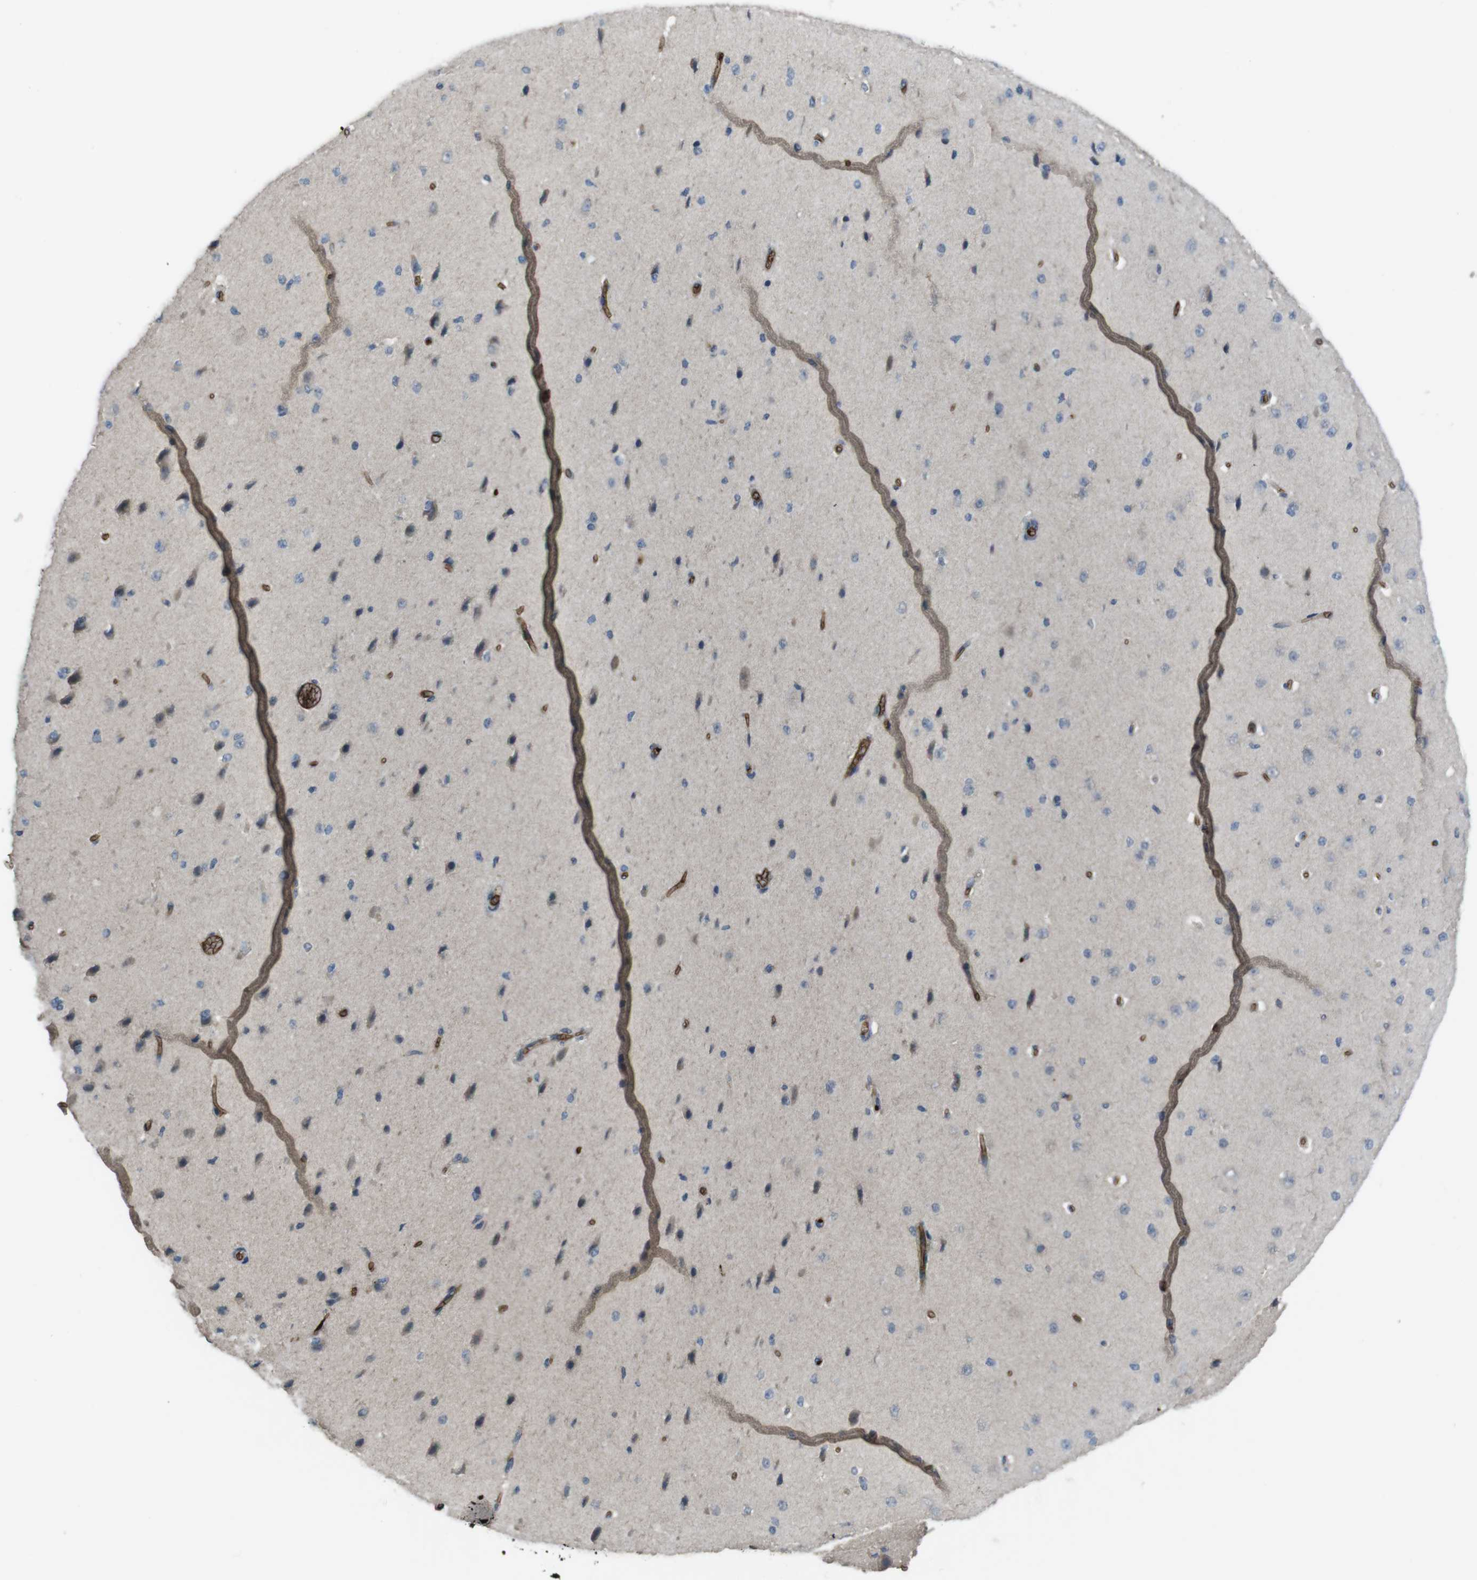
{"staining": {"intensity": "moderate", "quantity": ">75%", "location": "cytoplasmic/membranous"}, "tissue": "cerebral cortex", "cell_type": "Endothelial cells", "image_type": "normal", "snomed": [{"axis": "morphology", "description": "Normal tissue, NOS"}, {"axis": "morphology", "description": "Developmental malformation"}, {"axis": "topography", "description": "Cerebral cortex"}], "caption": "The histopathology image demonstrates immunohistochemical staining of benign cerebral cortex. There is moderate cytoplasmic/membranous expression is present in about >75% of endothelial cells. Immunohistochemistry (ihc) stains the protein in brown and the nuclei are stained blue.", "gene": "GYPA", "patient": {"sex": "female", "age": 30}}